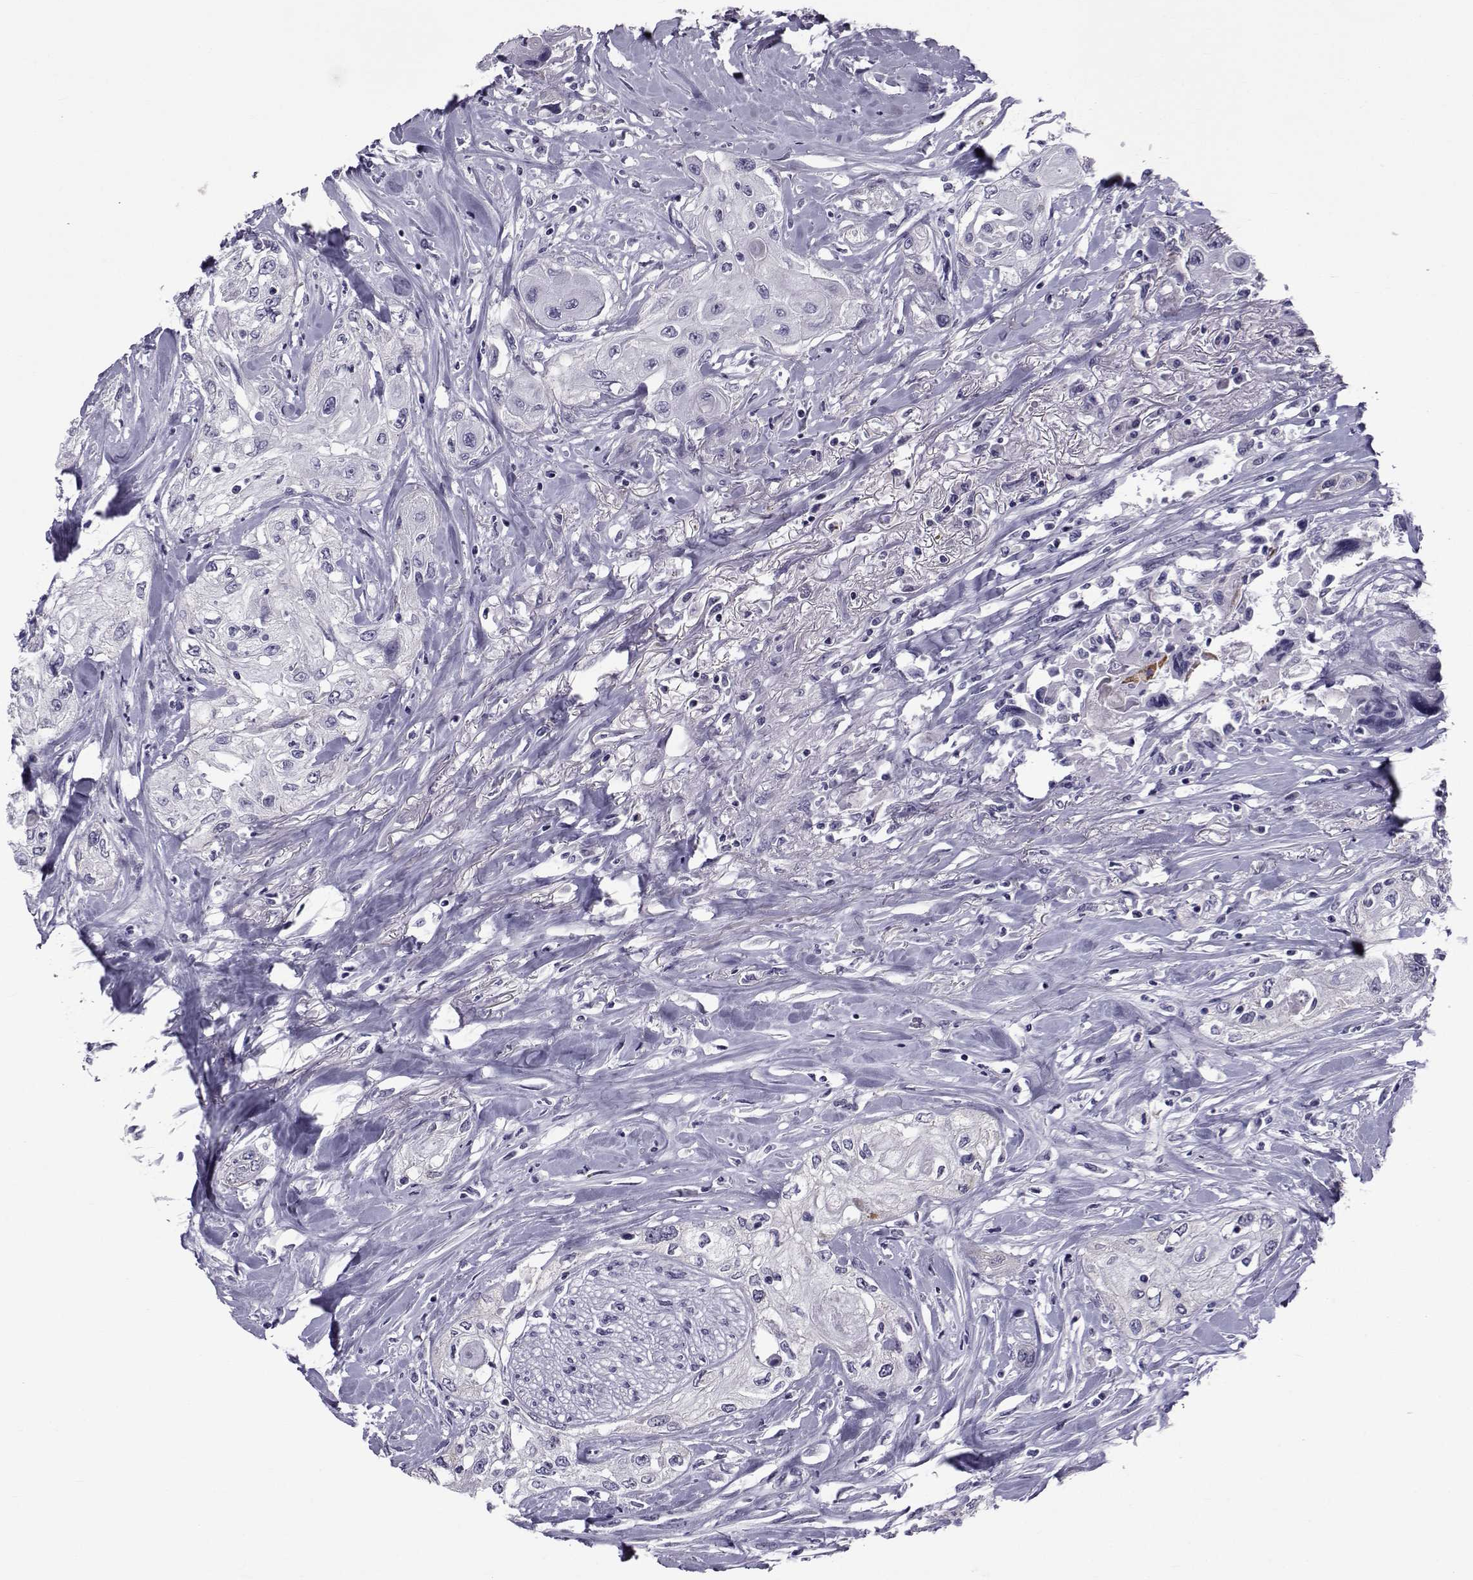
{"staining": {"intensity": "negative", "quantity": "none", "location": "none"}, "tissue": "head and neck cancer", "cell_type": "Tumor cells", "image_type": "cancer", "snomed": [{"axis": "morphology", "description": "Normal tissue, NOS"}, {"axis": "morphology", "description": "Squamous cell carcinoma, NOS"}, {"axis": "topography", "description": "Oral tissue"}, {"axis": "topography", "description": "Peripheral nerve tissue"}, {"axis": "topography", "description": "Head-Neck"}], "caption": "Photomicrograph shows no significant protein staining in tumor cells of head and neck cancer. Nuclei are stained in blue.", "gene": "COL22A1", "patient": {"sex": "female", "age": 59}}